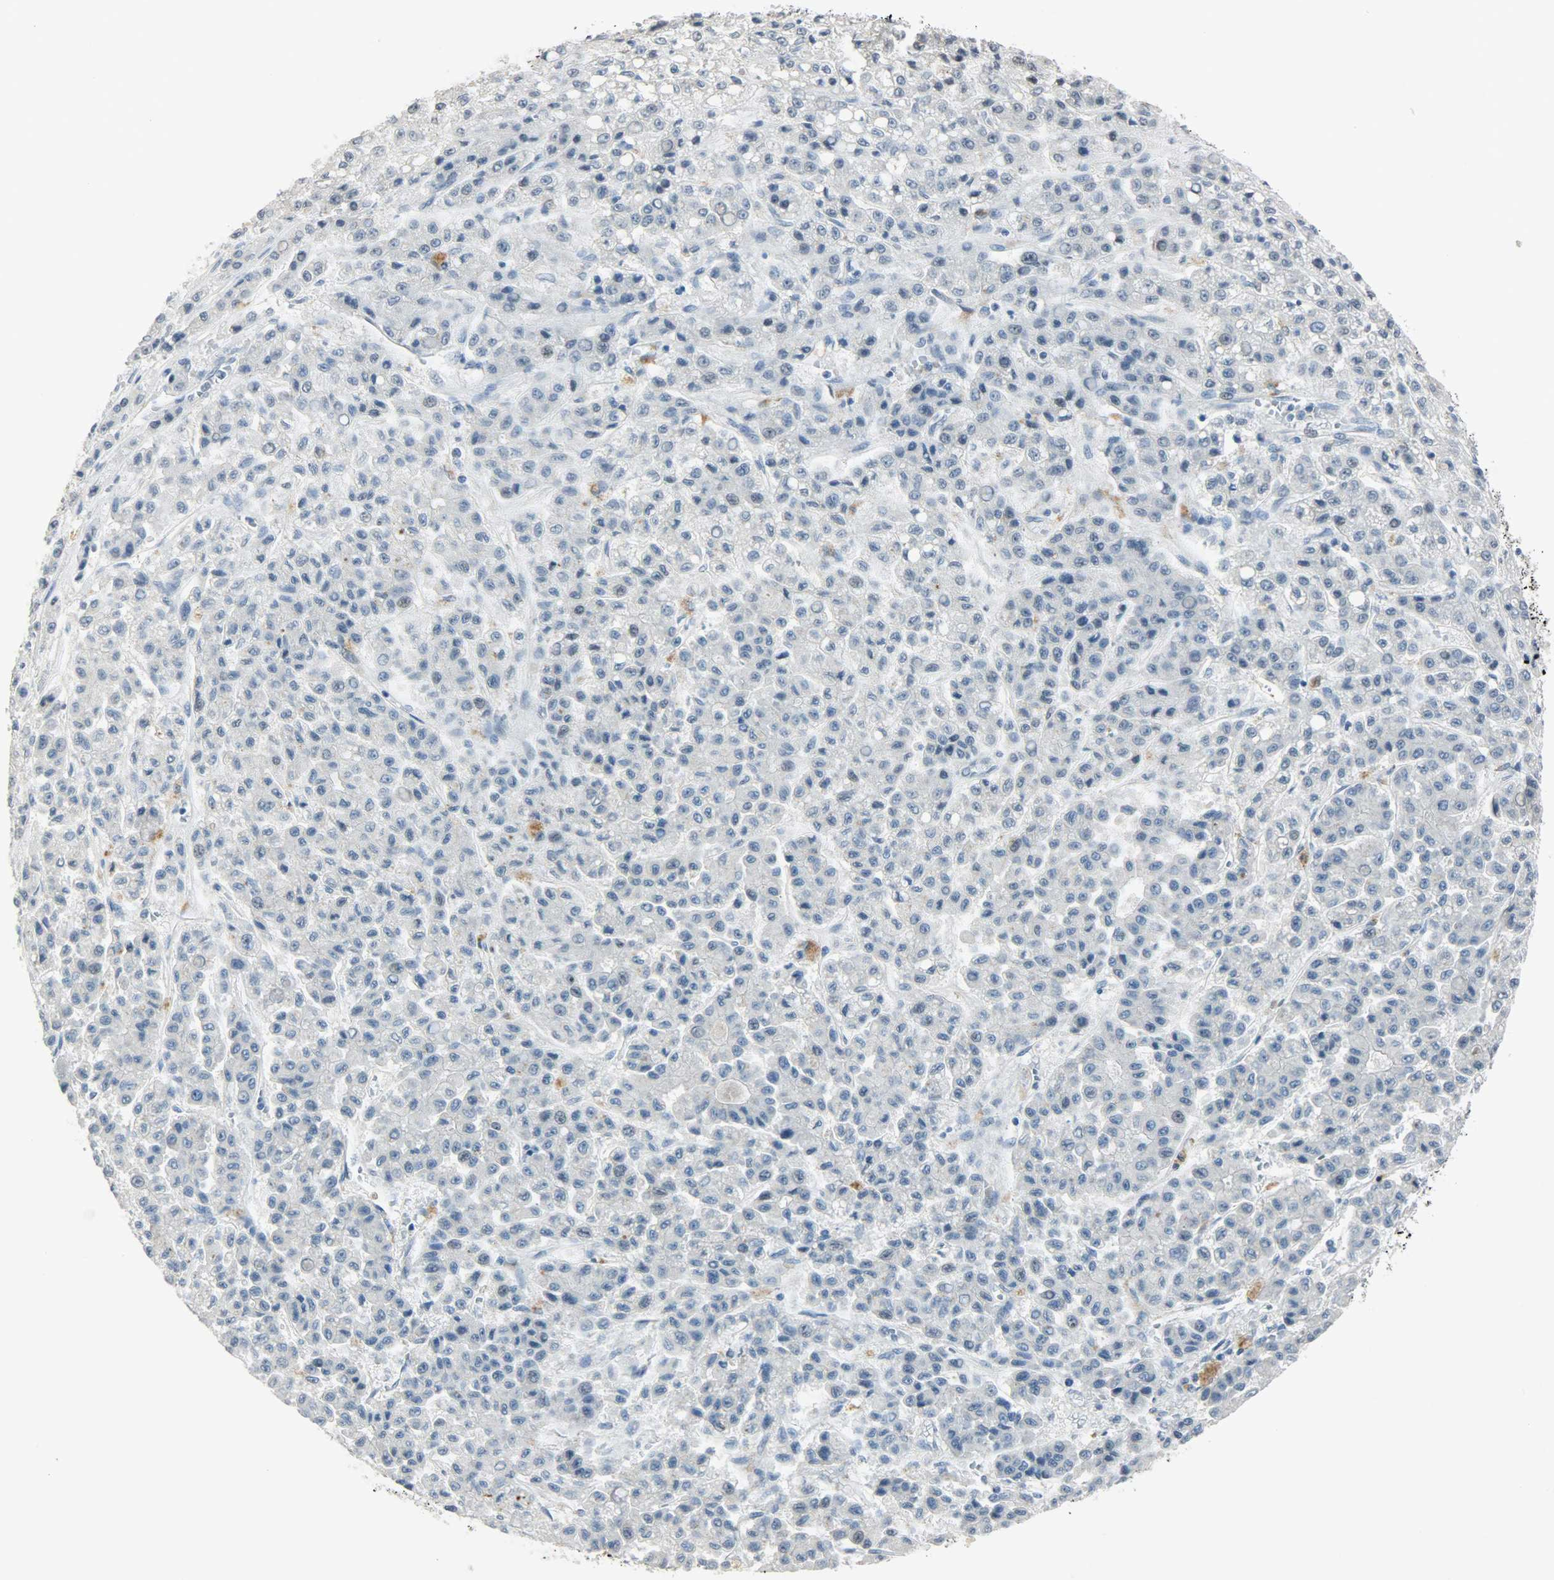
{"staining": {"intensity": "negative", "quantity": "none", "location": "none"}, "tissue": "liver cancer", "cell_type": "Tumor cells", "image_type": "cancer", "snomed": [{"axis": "morphology", "description": "Carcinoma, Hepatocellular, NOS"}, {"axis": "topography", "description": "Liver"}], "caption": "The immunohistochemistry image has no significant staining in tumor cells of liver hepatocellular carcinoma tissue.", "gene": "PPARG", "patient": {"sex": "male", "age": 70}}